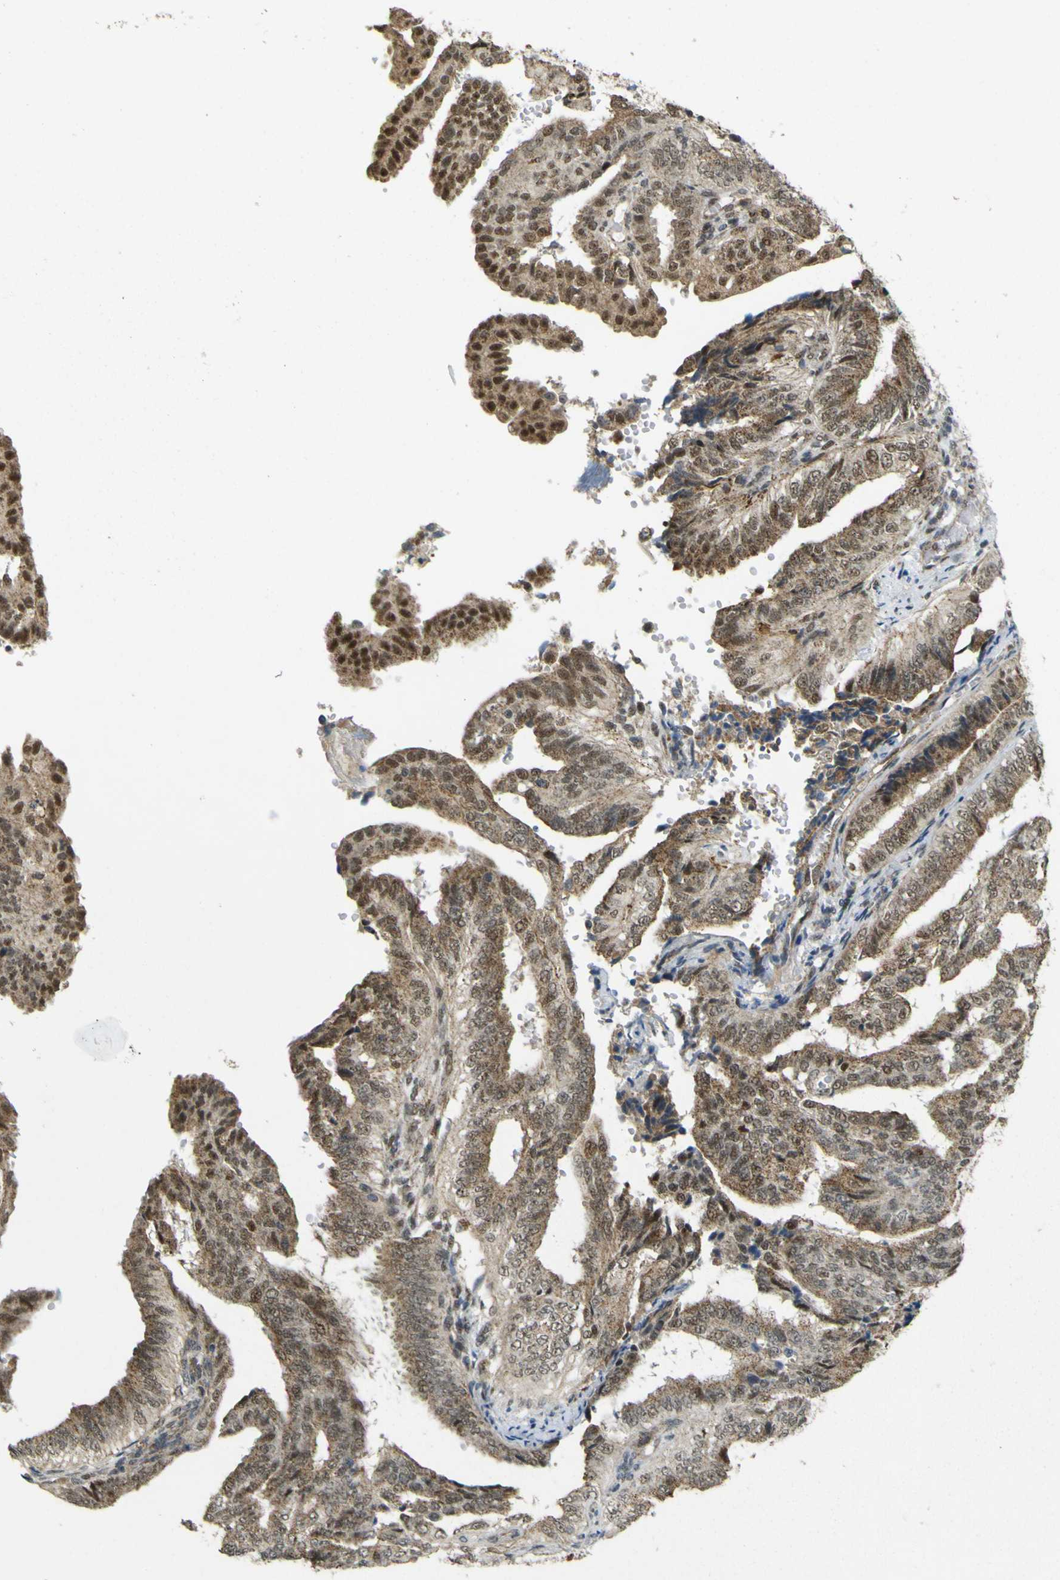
{"staining": {"intensity": "moderate", "quantity": ">75%", "location": "cytoplasmic/membranous,nuclear"}, "tissue": "endometrial cancer", "cell_type": "Tumor cells", "image_type": "cancer", "snomed": [{"axis": "morphology", "description": "Adenocarcinoma, NOS"}, {"axis": "topography", "description": "Endometrium"}], "caption": "A medium amount of moderate cytoplasmic/membranous and nuclear expression is present in approximately >75% of tumor cells in endometrial cancer tissue.", "gene": "ACBD5", "patient": {"sex": "female", "age": 58}}